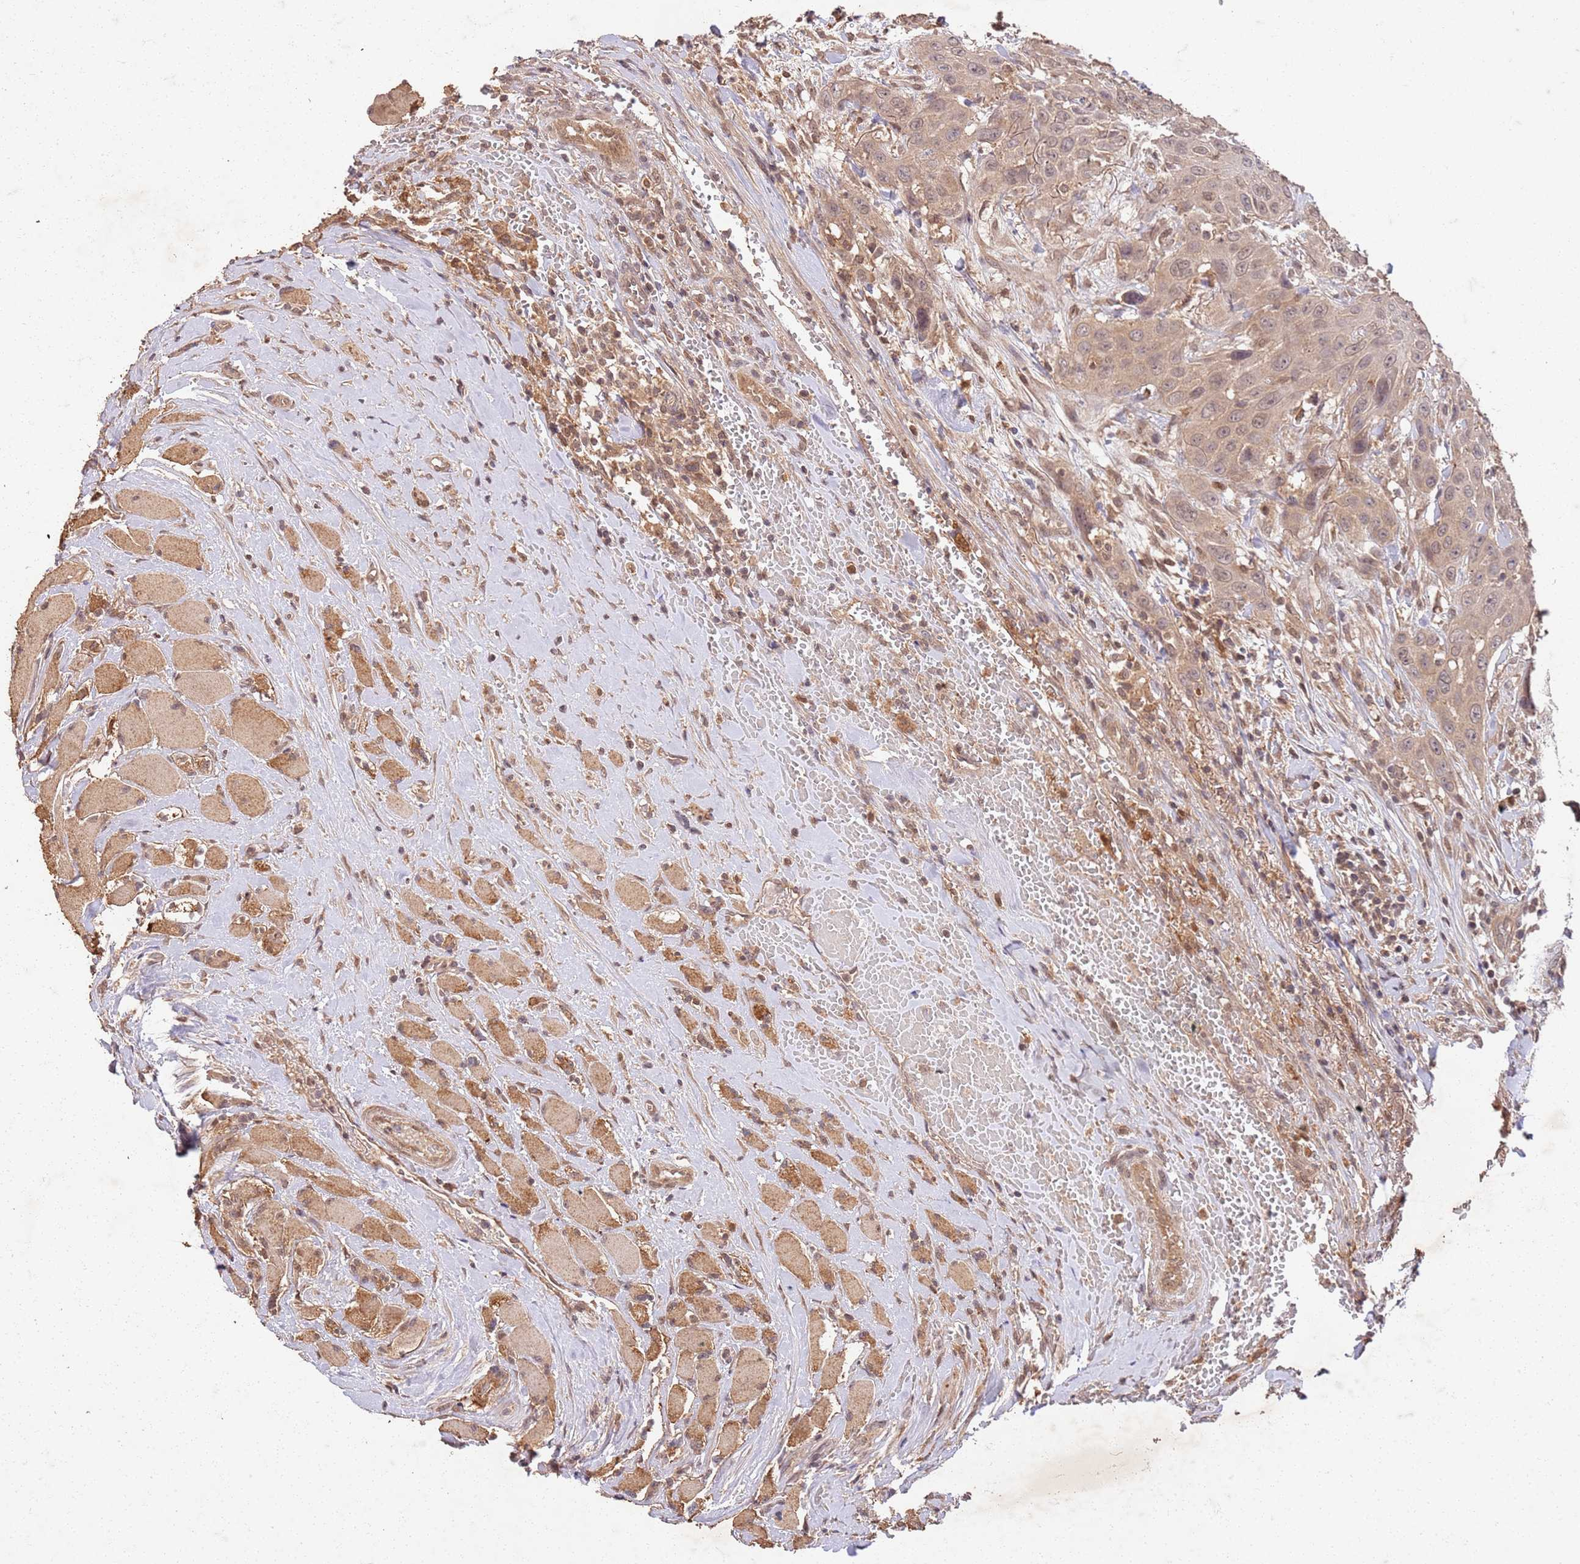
{"staining": {"intensity": "weak", "quantity": ">75%", "location": "cytoplasmic/membranous,nuclear"}, "tissue": "head and neck cancer", "cell_type": "Tumor cells", "image_type": "cancer", "snomed": [{"axis": "morphology", "description": "Squamous cell carcinoma, NOS"}, {"axis": "topography", "description": "Head-Neck"}], "caption": "This image shows immunohistochemistry staining of human head and neck cancer (squamous cell carcinoma), with low weak cytoplasmic/membranous and nuclear positivity in approximately >75% of tumor cells.", "gene": "UBE3A", "patient": {"sex": "male", "age": 81}}